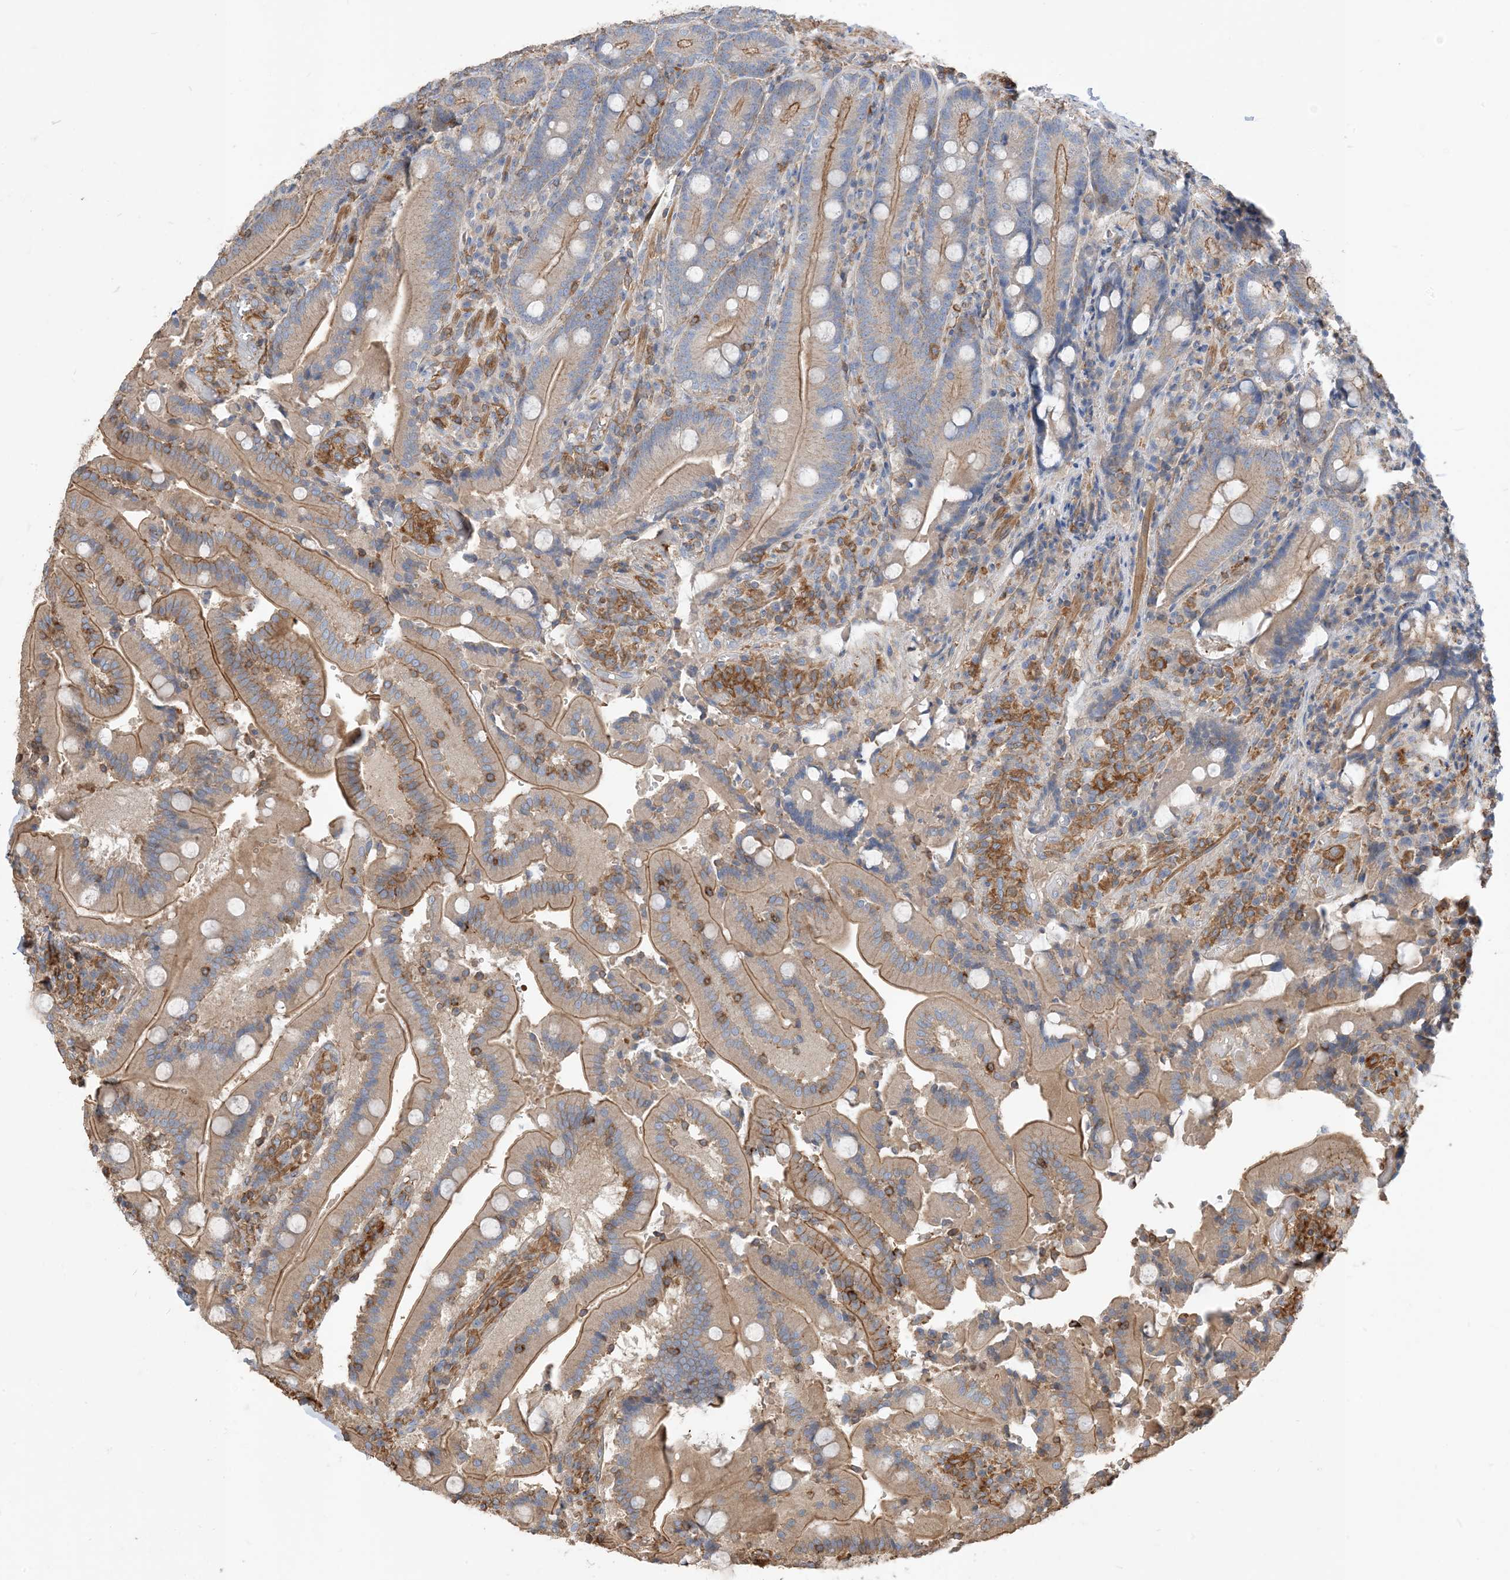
{"staining": {"intensity": "moderate", "quantity": "25%-75%", "location": "cytoplasmic/membranous"}, "tissue": "duodenum", "cell_type": "Glandular cells", "image_type": "normal", "snomed": [{"axis": "morphology", "description": "Normal tissue, NOS"}, {"axis": "topography", "description": "Duodenum"}], "caption": "An immunohistochemistry (IHC) photomicrograph of normal tissue is shown. Protein staining in brown labels moderate cytoplasmic/membranous positivity in duodenum within glandular cells.", "gene": "PARVG", "patient": {"sex": "female", "age": 62}}